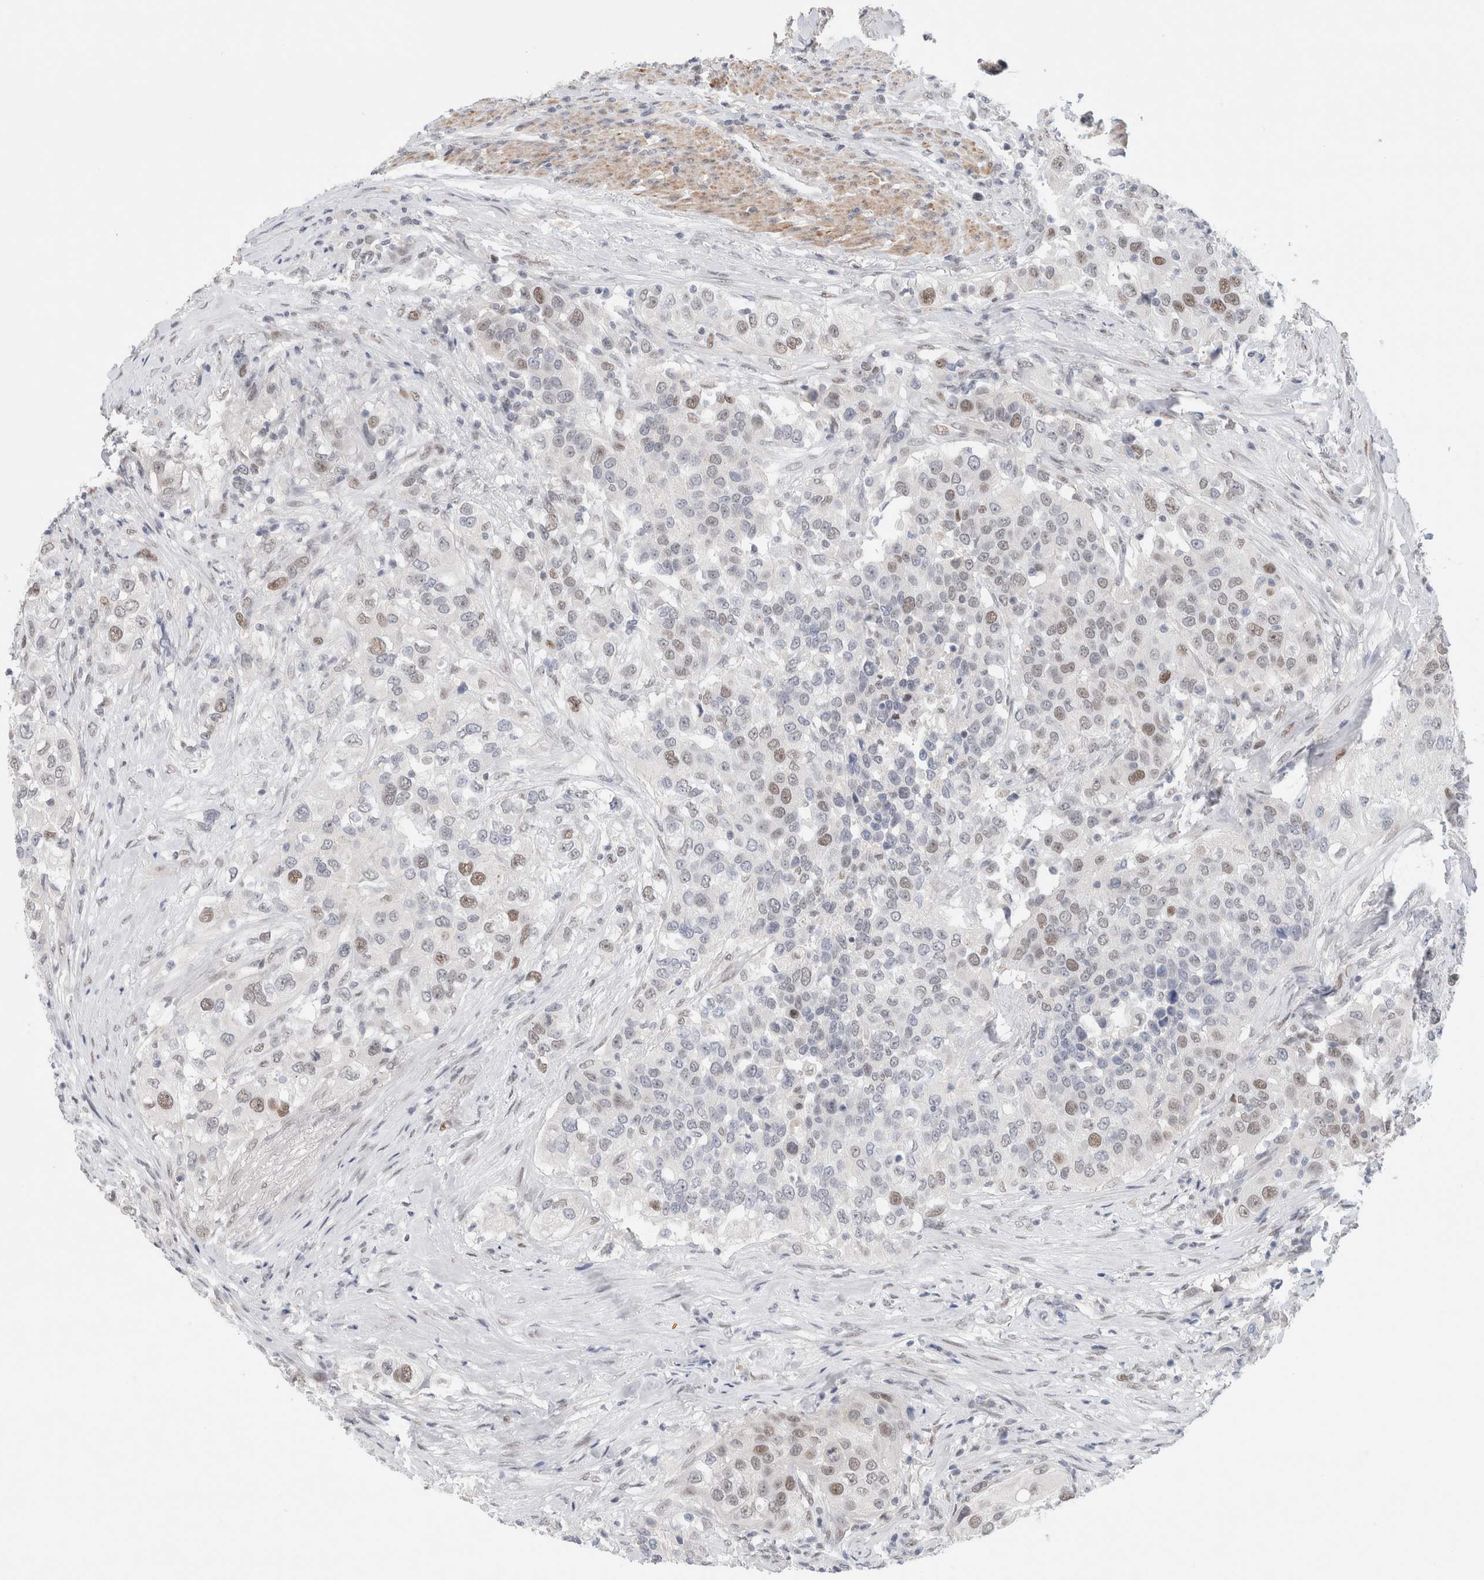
{"staining": {"intensity": "weak", "quantity": "<25%", "location": "nuclear"}, "tissue": "urothelial cancer", "cell_type": "Tumor cells", "image_type": "cancer", "snomed": [{"axis": "morphology", "description": "Urothelial carcinoma, High grade"}, {"axis": "topography", "description": "Urinary bladder"}], "caption": "This is an immunohistochemistry (IHC) micrograph of human urothelial carcinoma (high-grade). There is no expression in tumor cells.", "gene": "KNL1", "patient": {"sex": "female", "age": 80}}